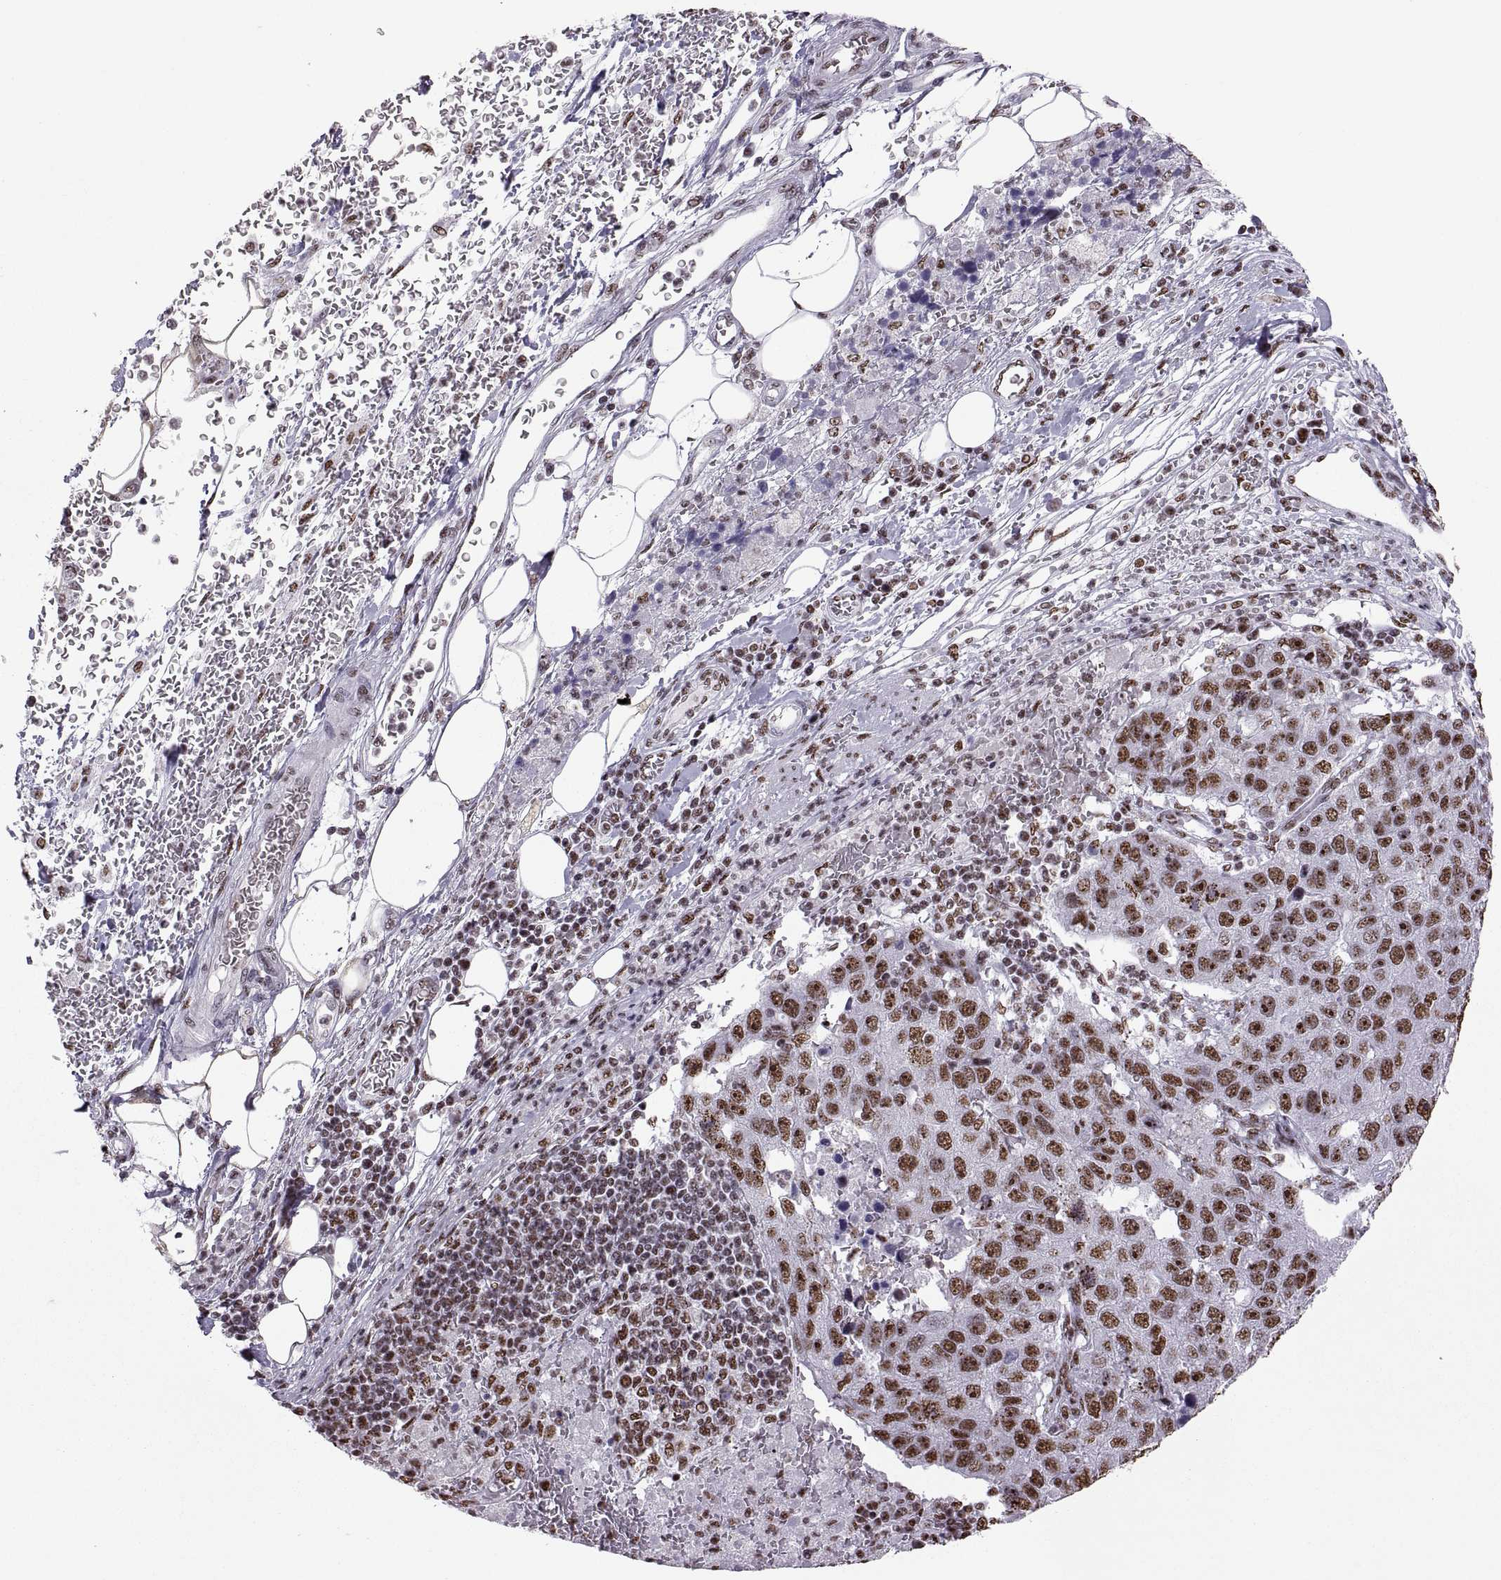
{"staining": {"intensity": "strong", "quantity": "25%-75%", "location": "nuclear"}, "tissue": "pancreatic cancer", "cell_type": "Tumor cells", "image_type": "cancer", "snomed": [{"axis": "morphology", "description": "Adenocarcinoma, NOS"}, {"axis": "topography", "description": "Pancreas"}], "caption": "A histopathology image of human adenocarcinoma (pancreatic) stained for a protein shows strong nuclear brown staining in tumor cells.", "gene": "SNAI1", "patient": {"sex": "female", "age": 61}}